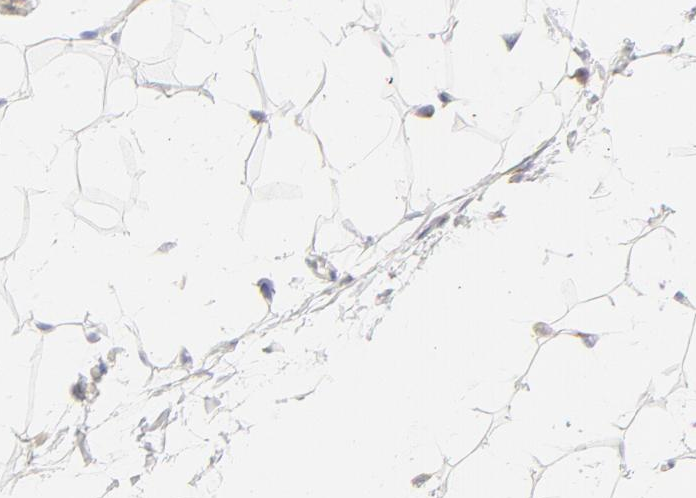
{"staining": {"intensity": "weak", "quantity": "<25%", "location": "cytoplasmic/membranous"}, "tissue": "adipose tissue", "cell_type": "Adipocytes", "image_type": "normal", "snomed": [{"axis": "morphology", "description": "Normal tissue, NOS"}, {"axis": "topography", "description": "Soft tissue"}], "caption": "An image of human adipose tissue is negative for staining in adipocytes. (Stains: DAB IHC with hematoxylin counter stain, Microscopy: brightfield microscopy at high magnification).", "gene": "RPS6KA1", "patient": {"sex": "male", "age": 26}}